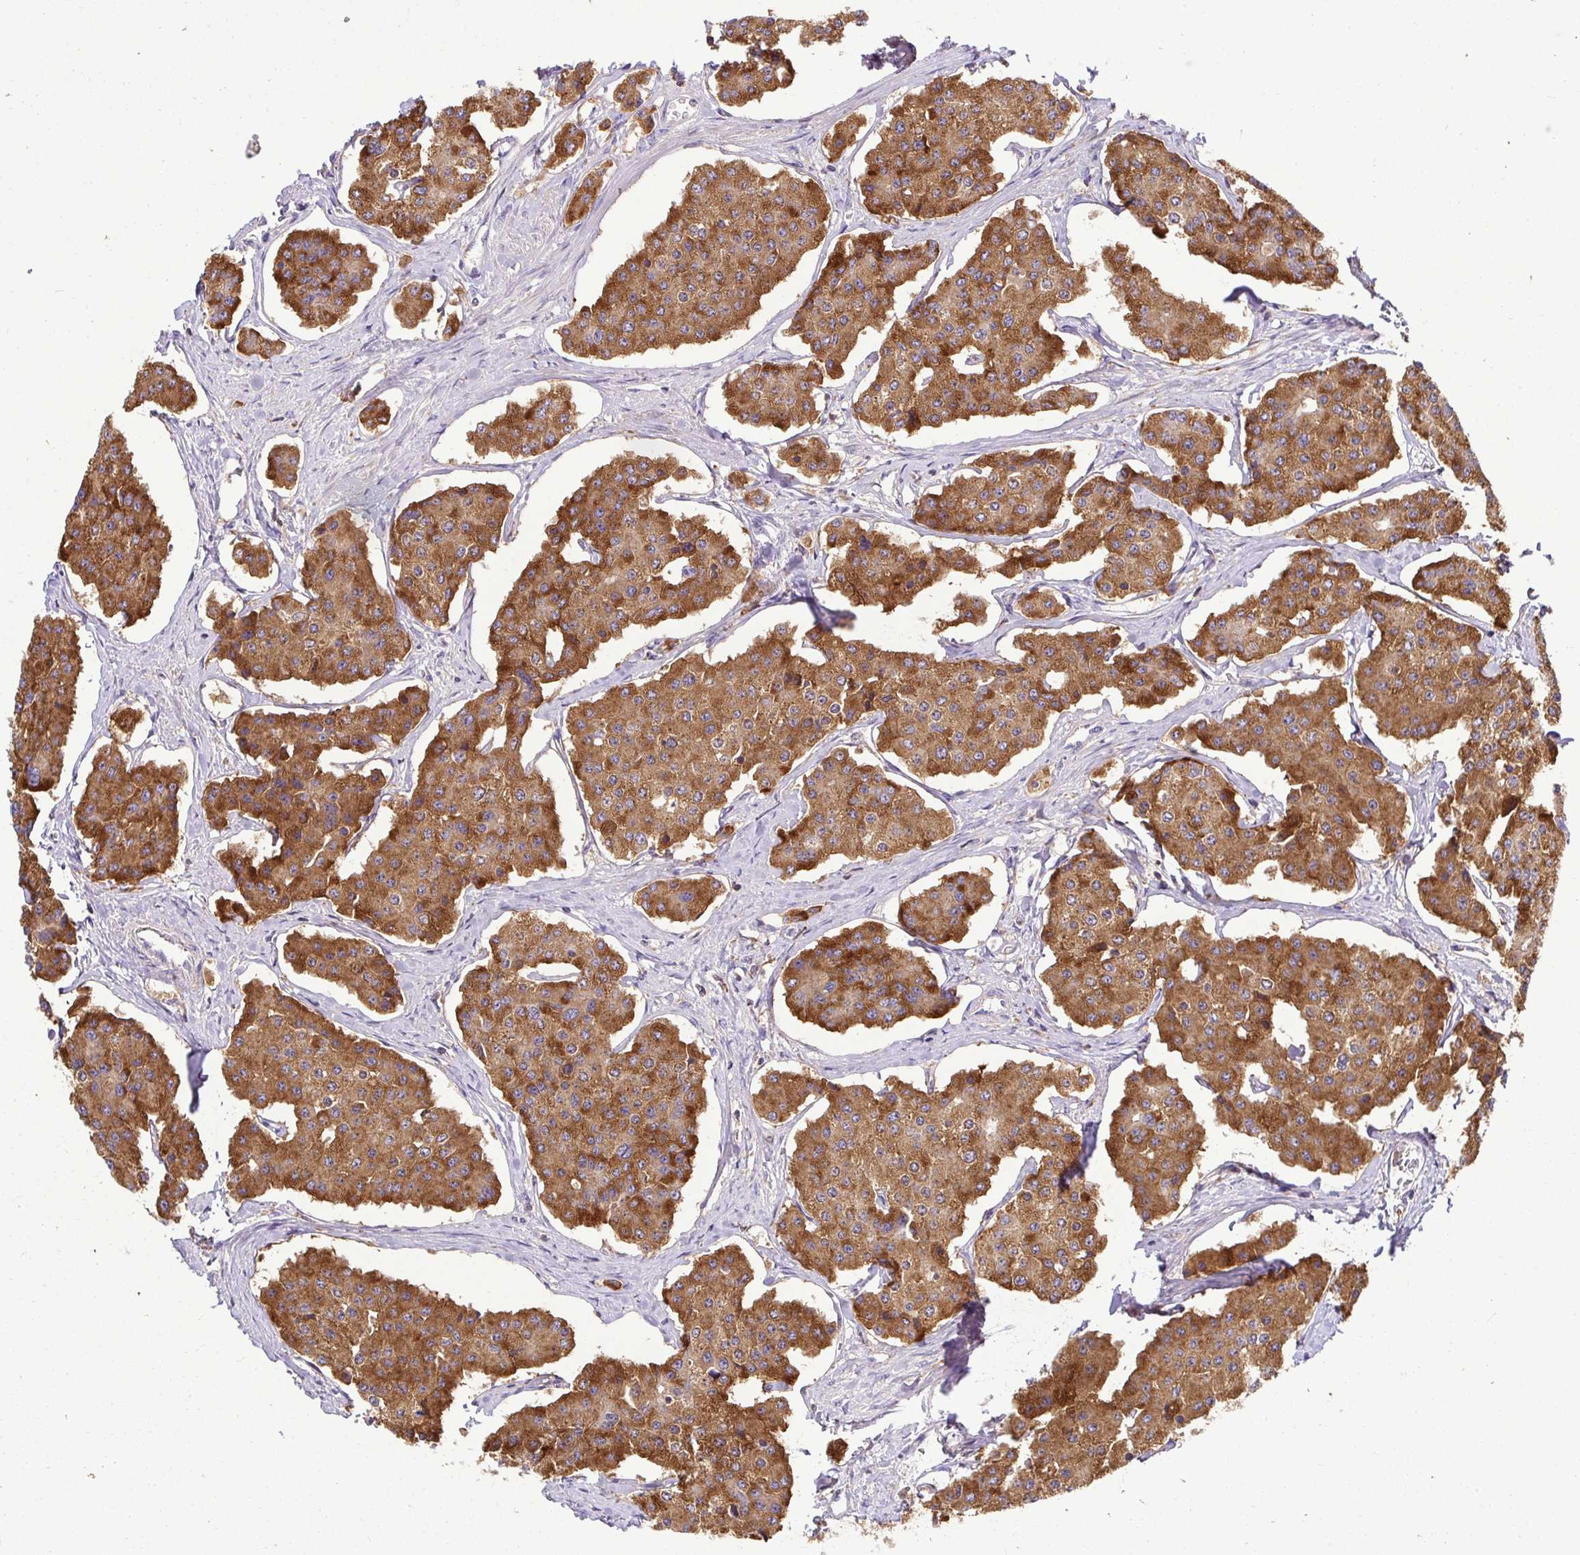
{"staining": {"intensity": "strong", "quantity": ">75%", "location": "cytoplasmic/membranous"}, "tissue": "carcinoid", "cell_type": "Tumor cells", "image_type": "cancer", "snomed": [{"axis": "morphology", "description": "Carcinoid, malignant, NOS"}, {"axis": "topography", "description": "Small intestine"}], "caption": "Tumor cells show high levels of strong cytoplasmic/membranous expression in approximately >75% of cells in human carcinoid (malignant). (Stains: DAB in brown, nuclei in blue, Microscopy: brightfield microscopy at high magnification).", "gene": "ATP6V1F", "patient": {"sex": "female", "age": 65}}